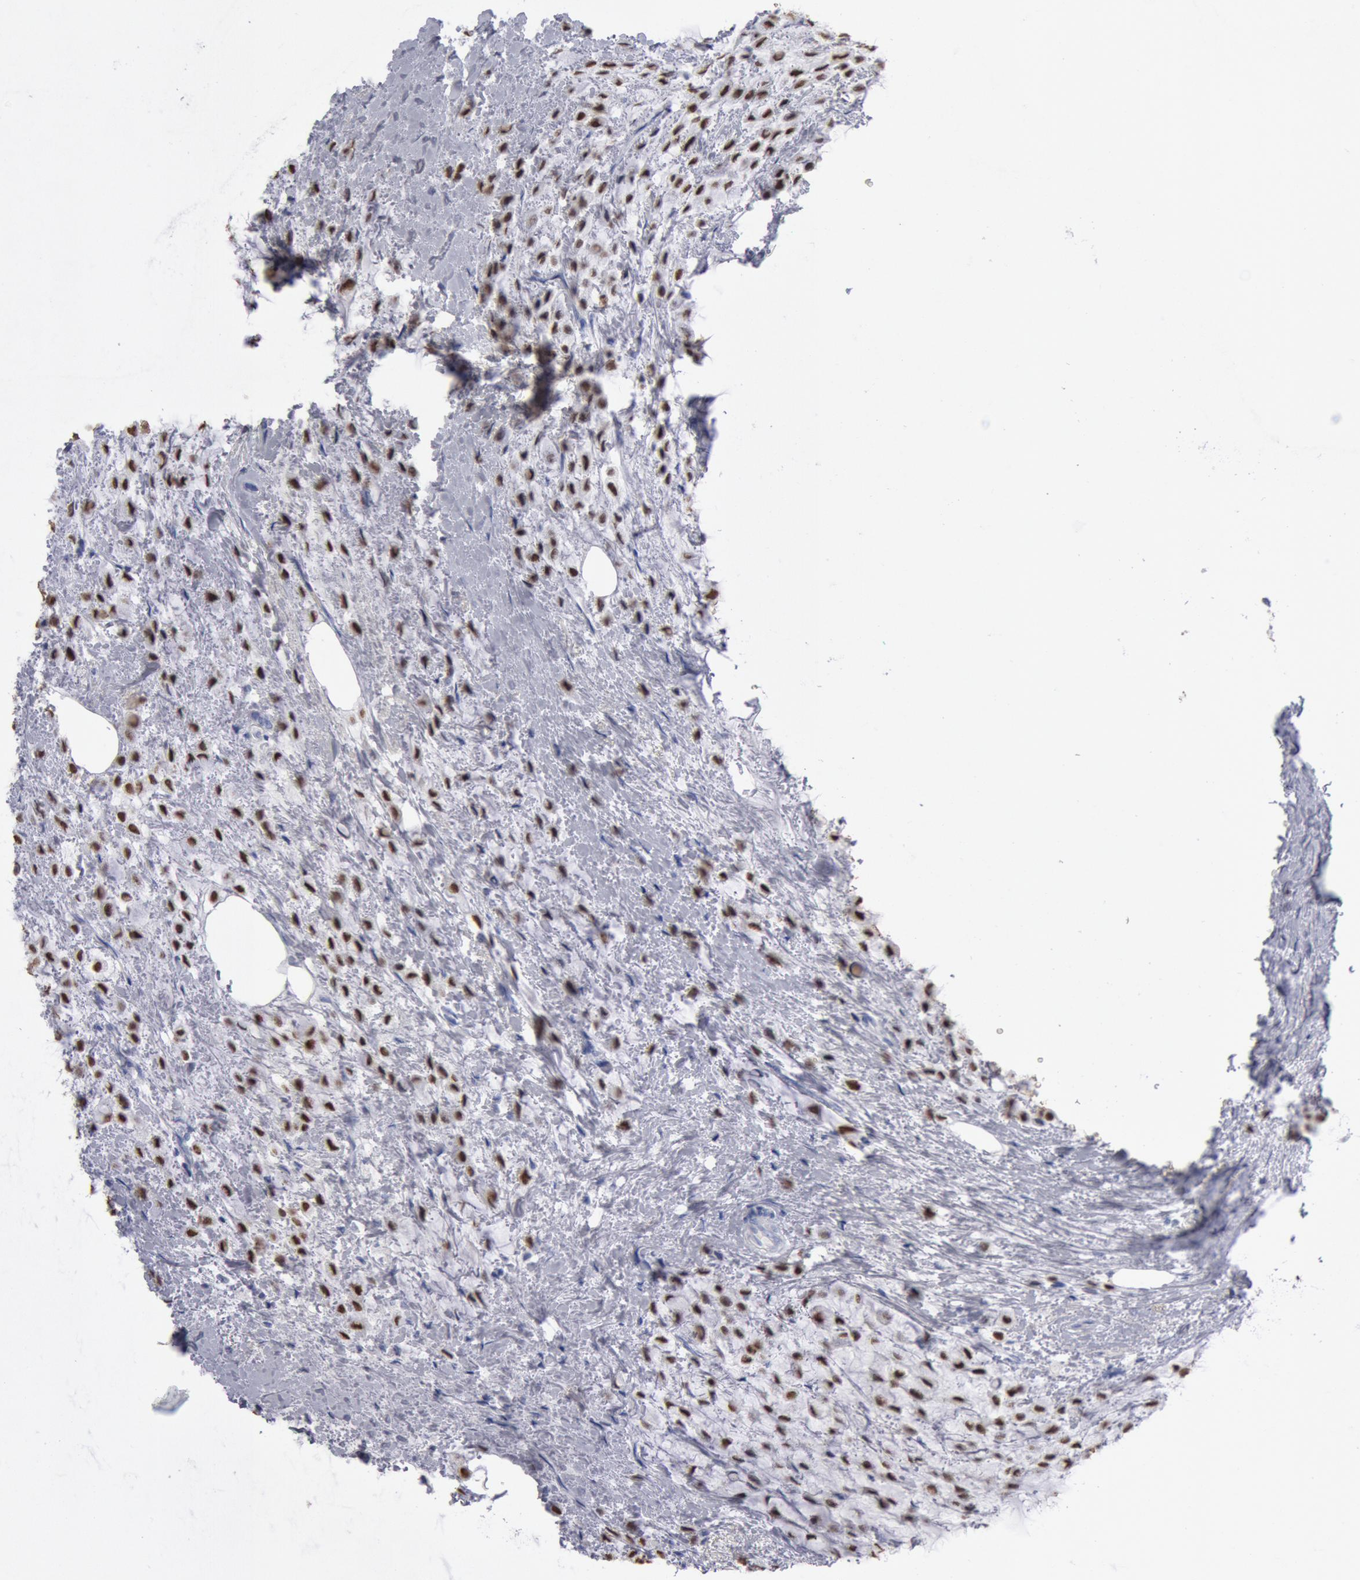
{"staining": {"intensity": "strong", "quantity": ">75%", "location": "nuclear"}, "tissue": "breast cancer", "cell_type": "Tumor cells", "image_type": "cancer", "snomed": [{"axis": "morphology", "description": "Lobular carcinoma"}, {"axis": "topography", "description": "Breast"}], "caption": "Strong nuclear staining for a protein is appreciated in about >75% of tumor cells of lobular carcinoma (breast) using immunohistochemistry.", "gene": "FOXA2", "patient": {"sex": "female", "age": 85}}